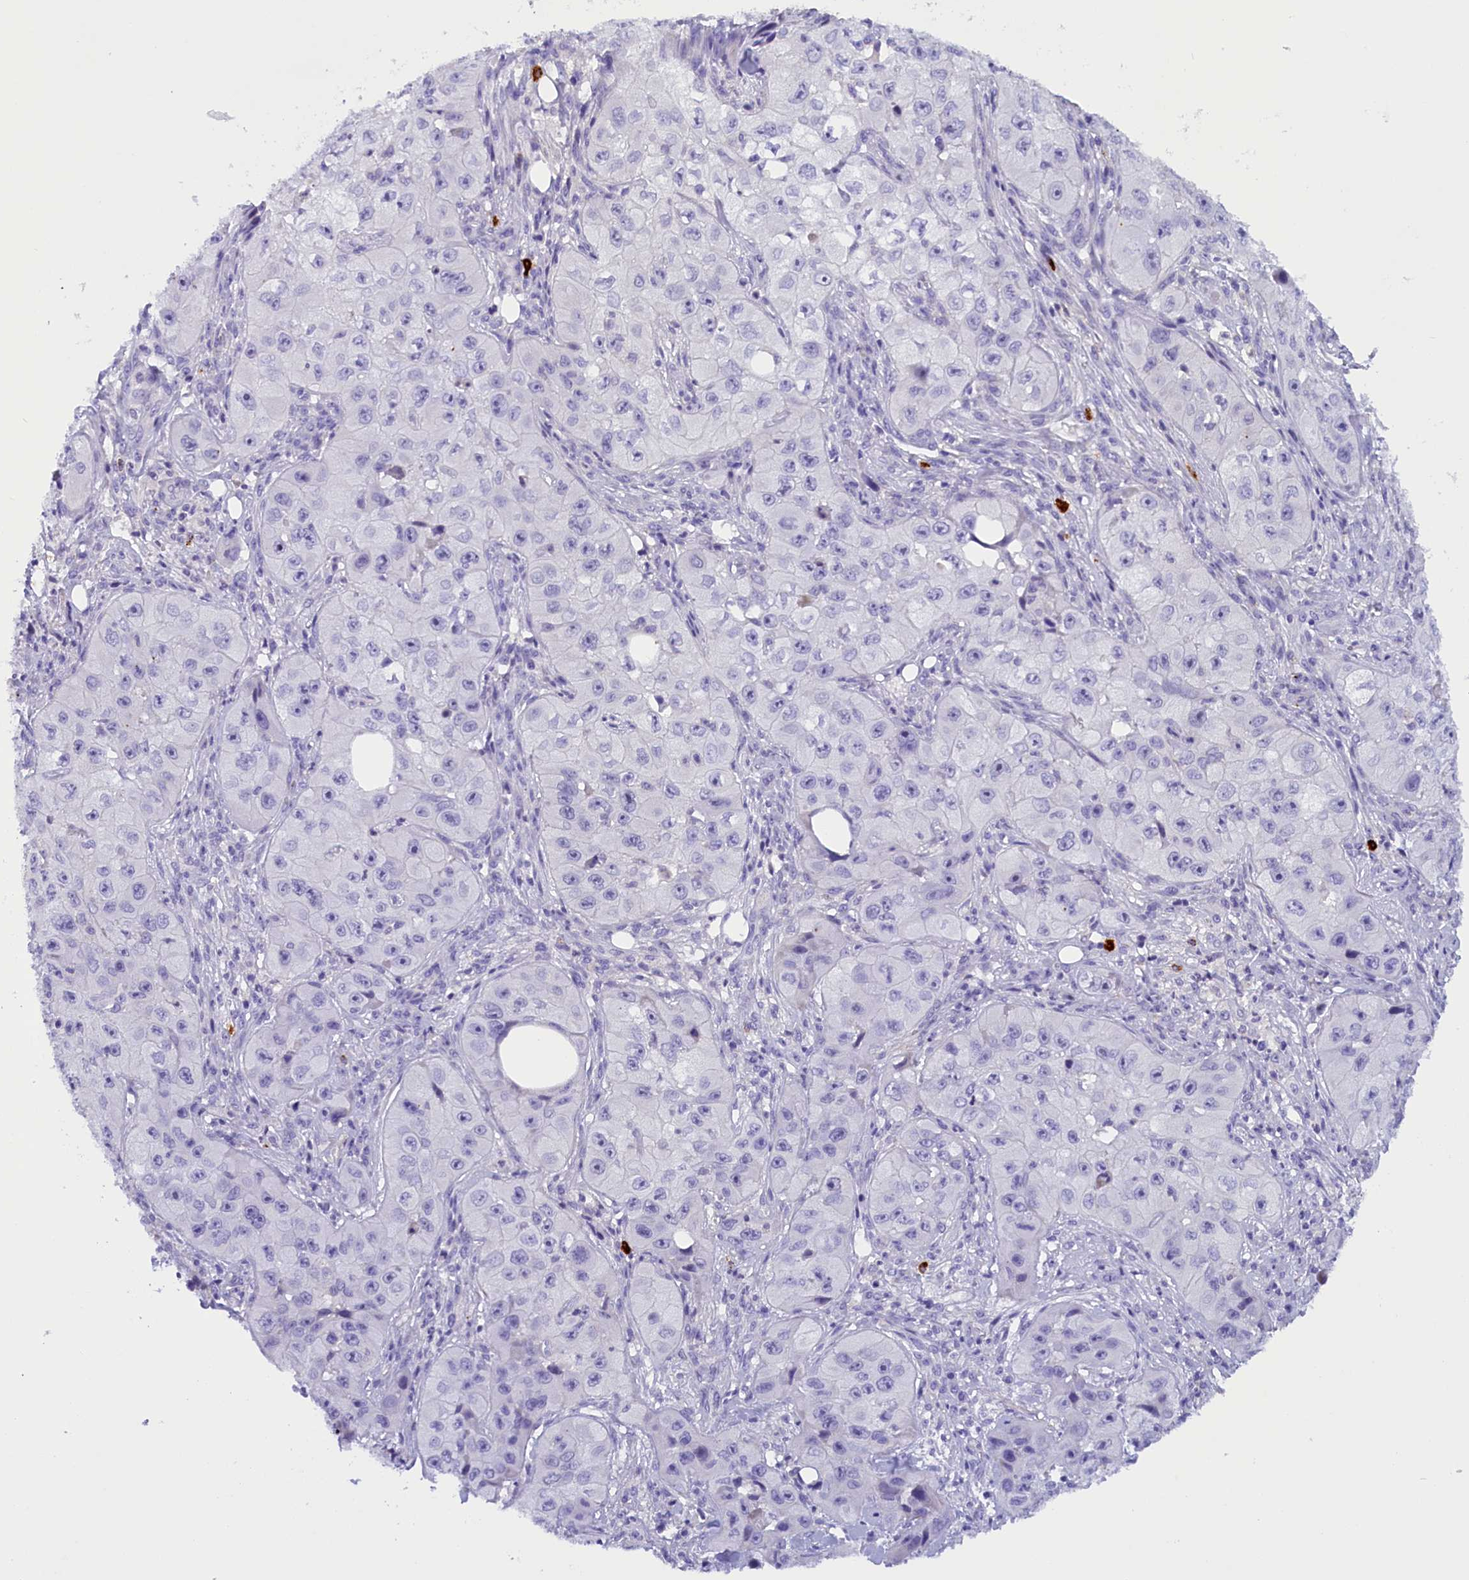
{"staining": {"intensity": "negative", "quantity": "none", "location": "none"}, "tissue": "skin cancer", "cell_type": "Tumor cells", "image_type": "cancer", "snomed": [{"axis": "morphology", "description": "Squamous cell carcinoma, NOS"}, {"axis": "topography", "description": "Skin"}, {"axis": "topography", "description": "Subcutis"}], "caption": "This is an IHC image of skin cancer (squamous cell carcinoma). There is no positivity in tumor cells.", "gene": "RTTN", "patient": {"sex": "male", "age": 73}}